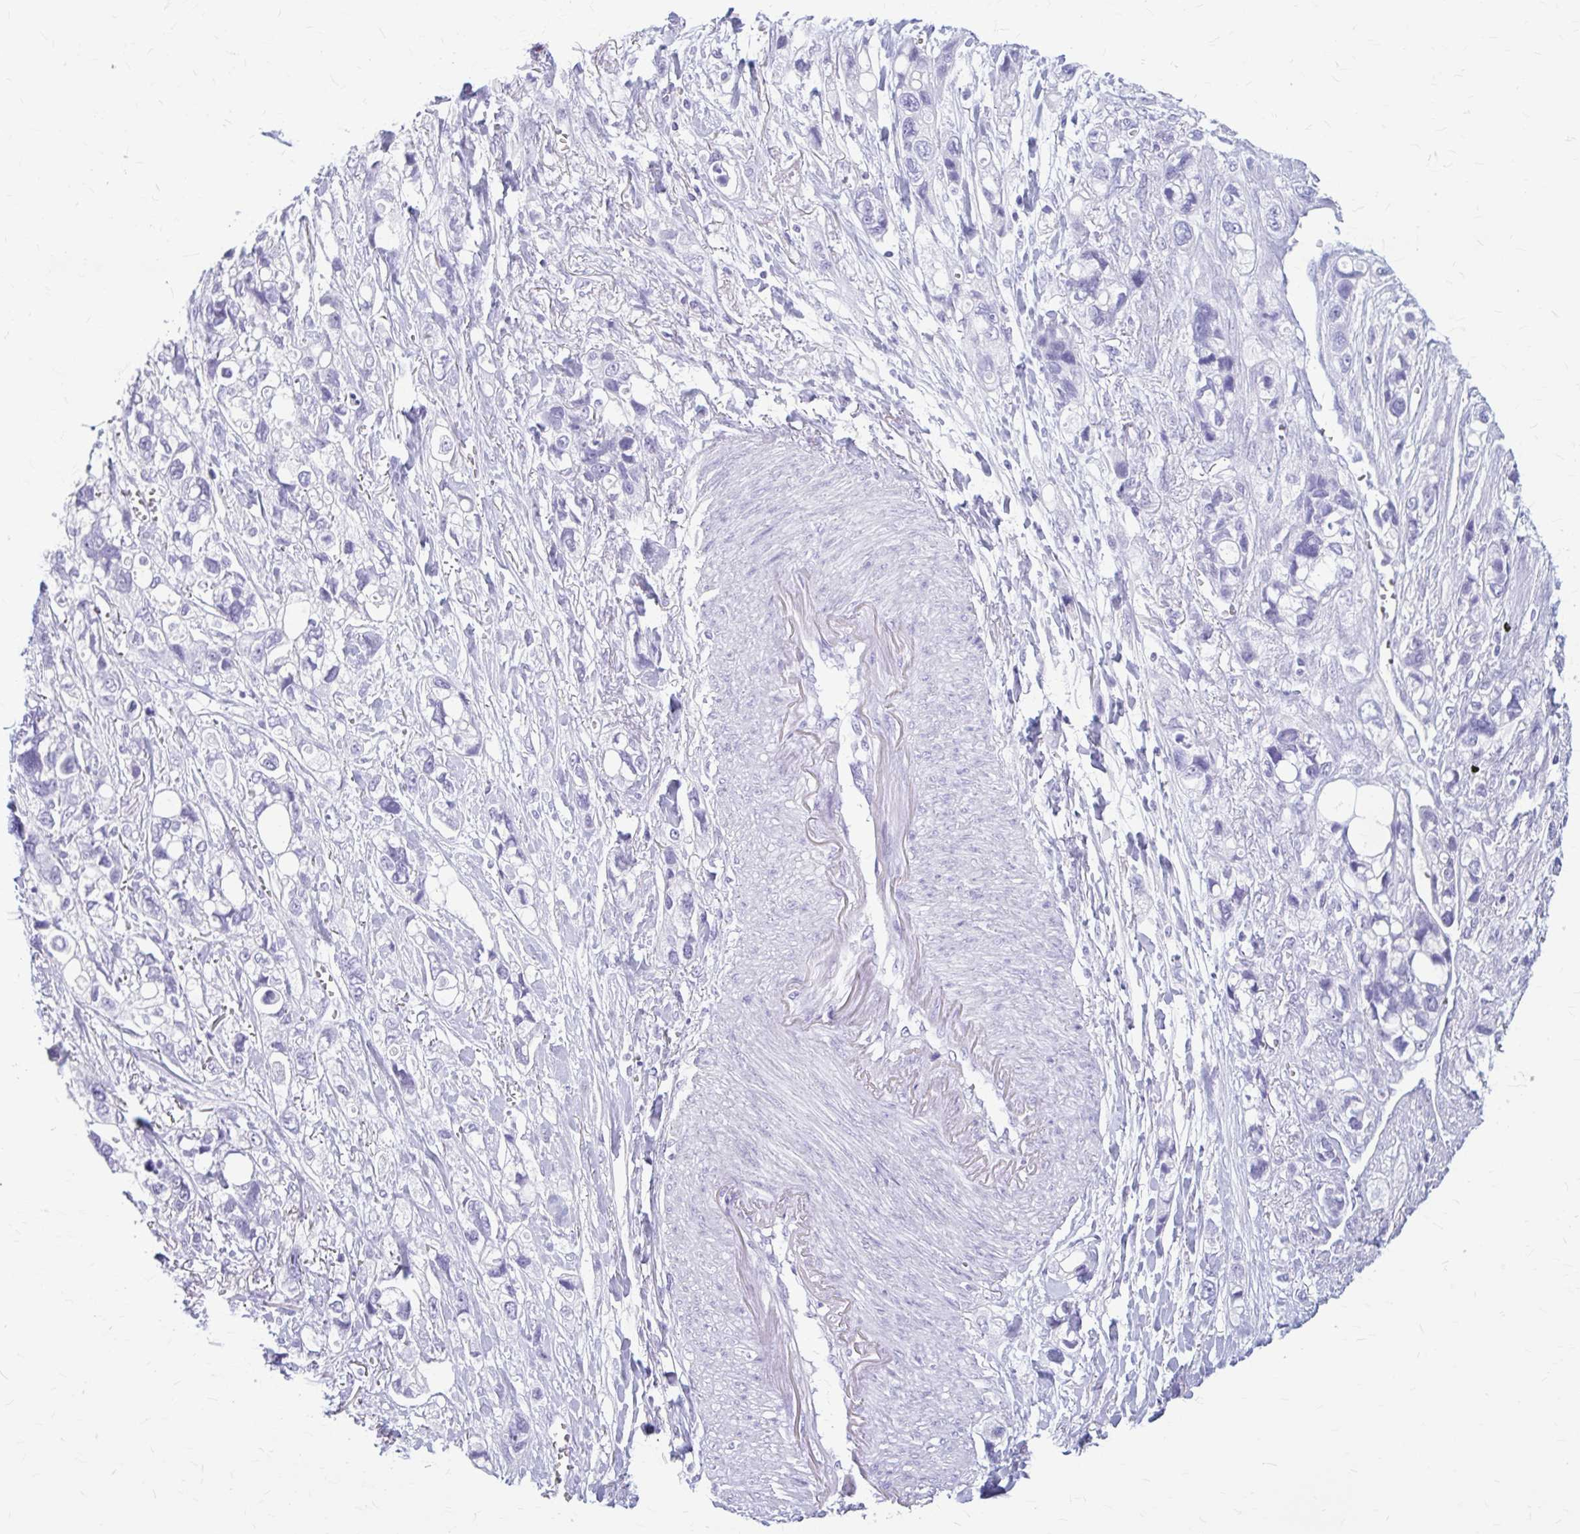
{"staining": {"intensity": "negative", "quantity": "none", "location": "none"}, "tissue": "stomach cancer", "cell_type": "Tumor cells", "image_type": "cancer", "snomed": [{"axis": "morphology", "description": "Adenocarcinoma, NOS"}, {"axis": "topography", "description": "Stomach, upper"}], "caption": "This is an immunohistochemistry micrograph of stomach adenocarcinoma. There is no staining in tumor cells.", "gene": "KLHDC7A", "patient": {"sex": "female", "age": 81}}